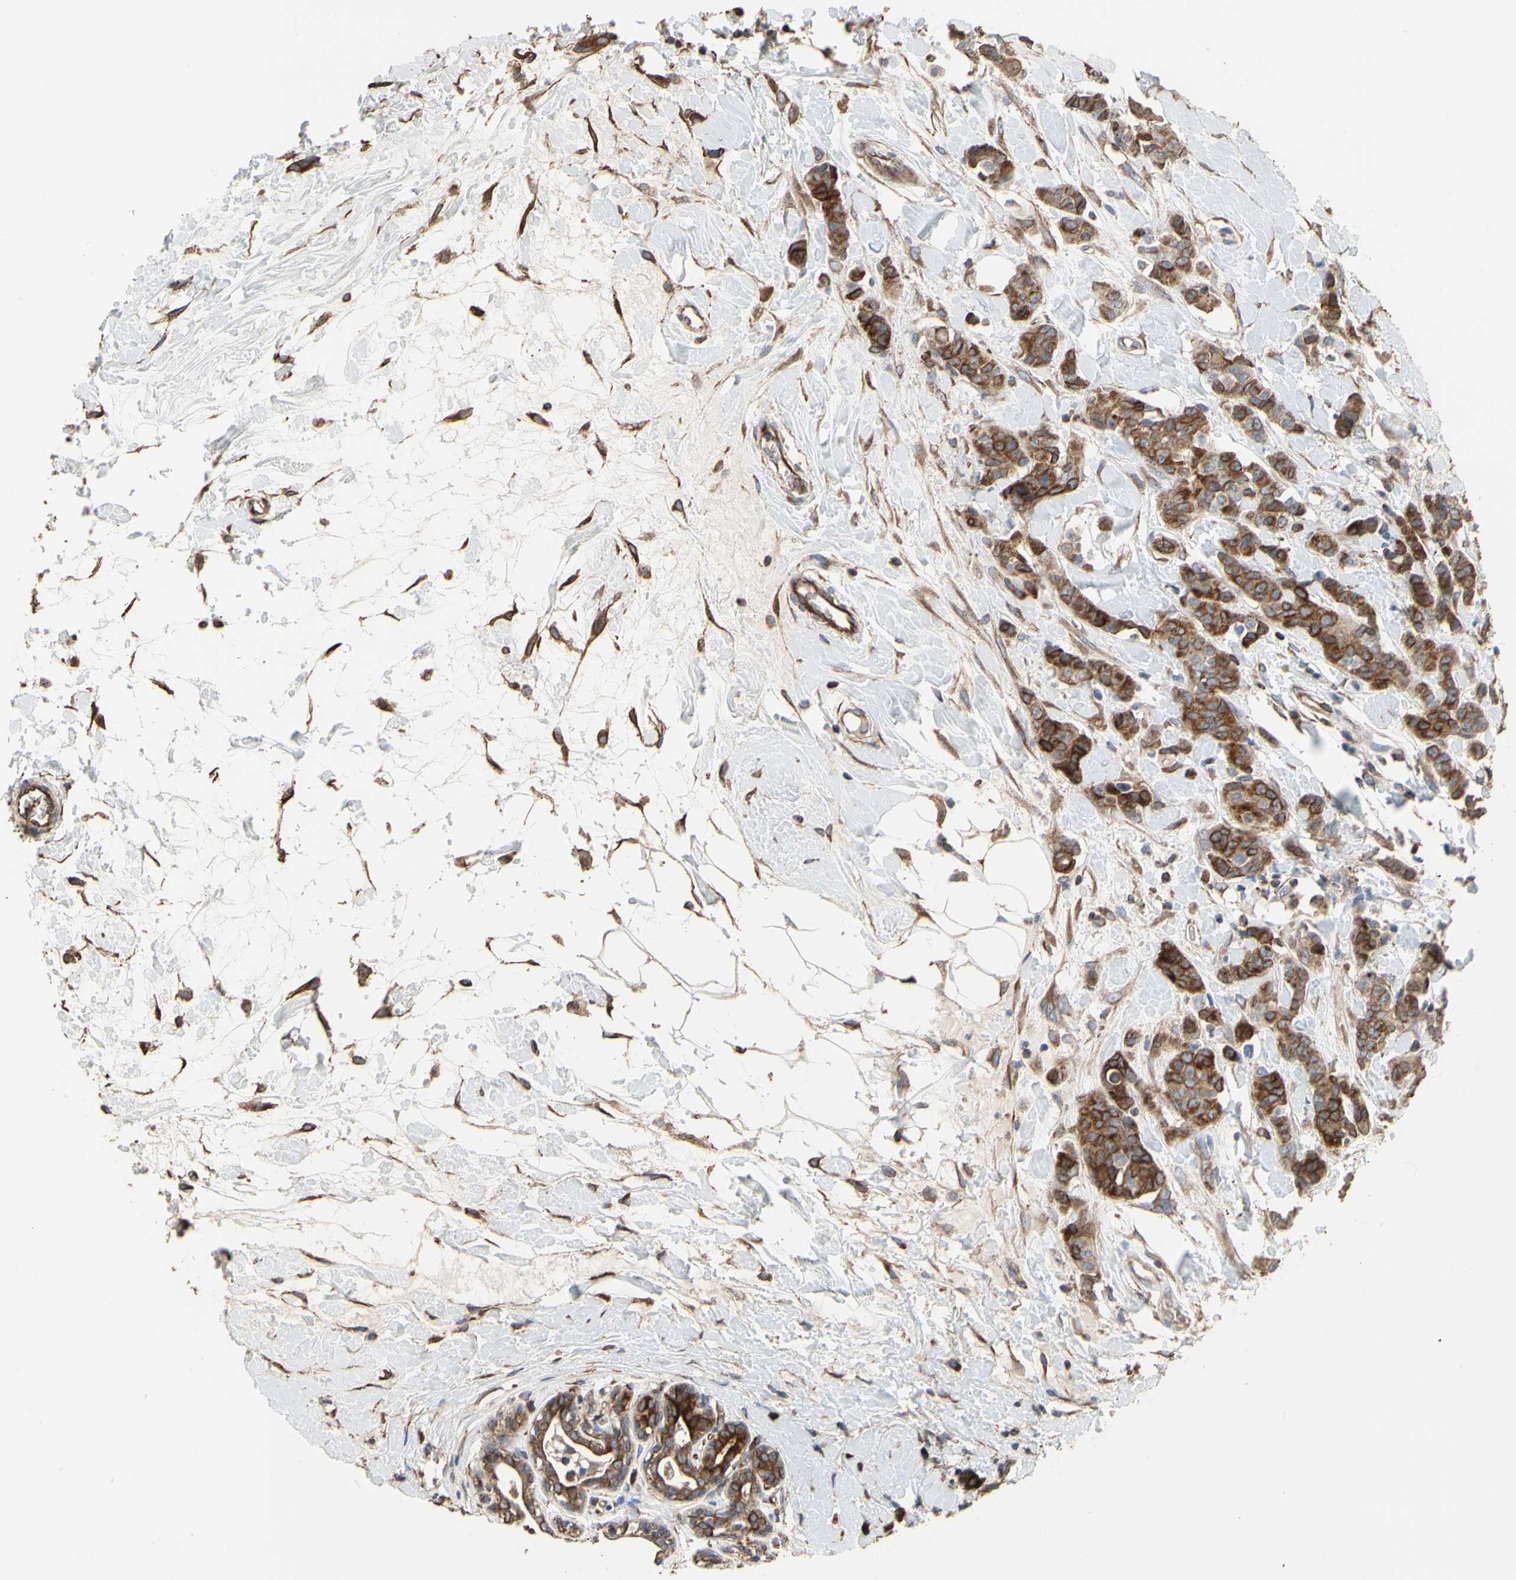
{"staining": {"intensity": "moderate", "quantity": "25%-75%", "location": "cytoplasmic/membranous"}, "tissue": "breast cancer", "cell_type": "Tumor cells", "image_type": "cancer", "snomed": [{"axis": "morphology", "description": "Normal tissue, NOS"}, {"axis": "morphology", "description": "Duct carcinoma"}, {"axis": "topography", "description": "Breast"}], "caption": "The histopathology image reveals immunohistochemical staining of infiltrating ductal carcinoma (breast). There is moderate cytoplasmic/membranous expression is present in about 25%-75% of tumor cells.", "gene": "TUBA1A", "patient": {"sex": "female", "age": 40}}